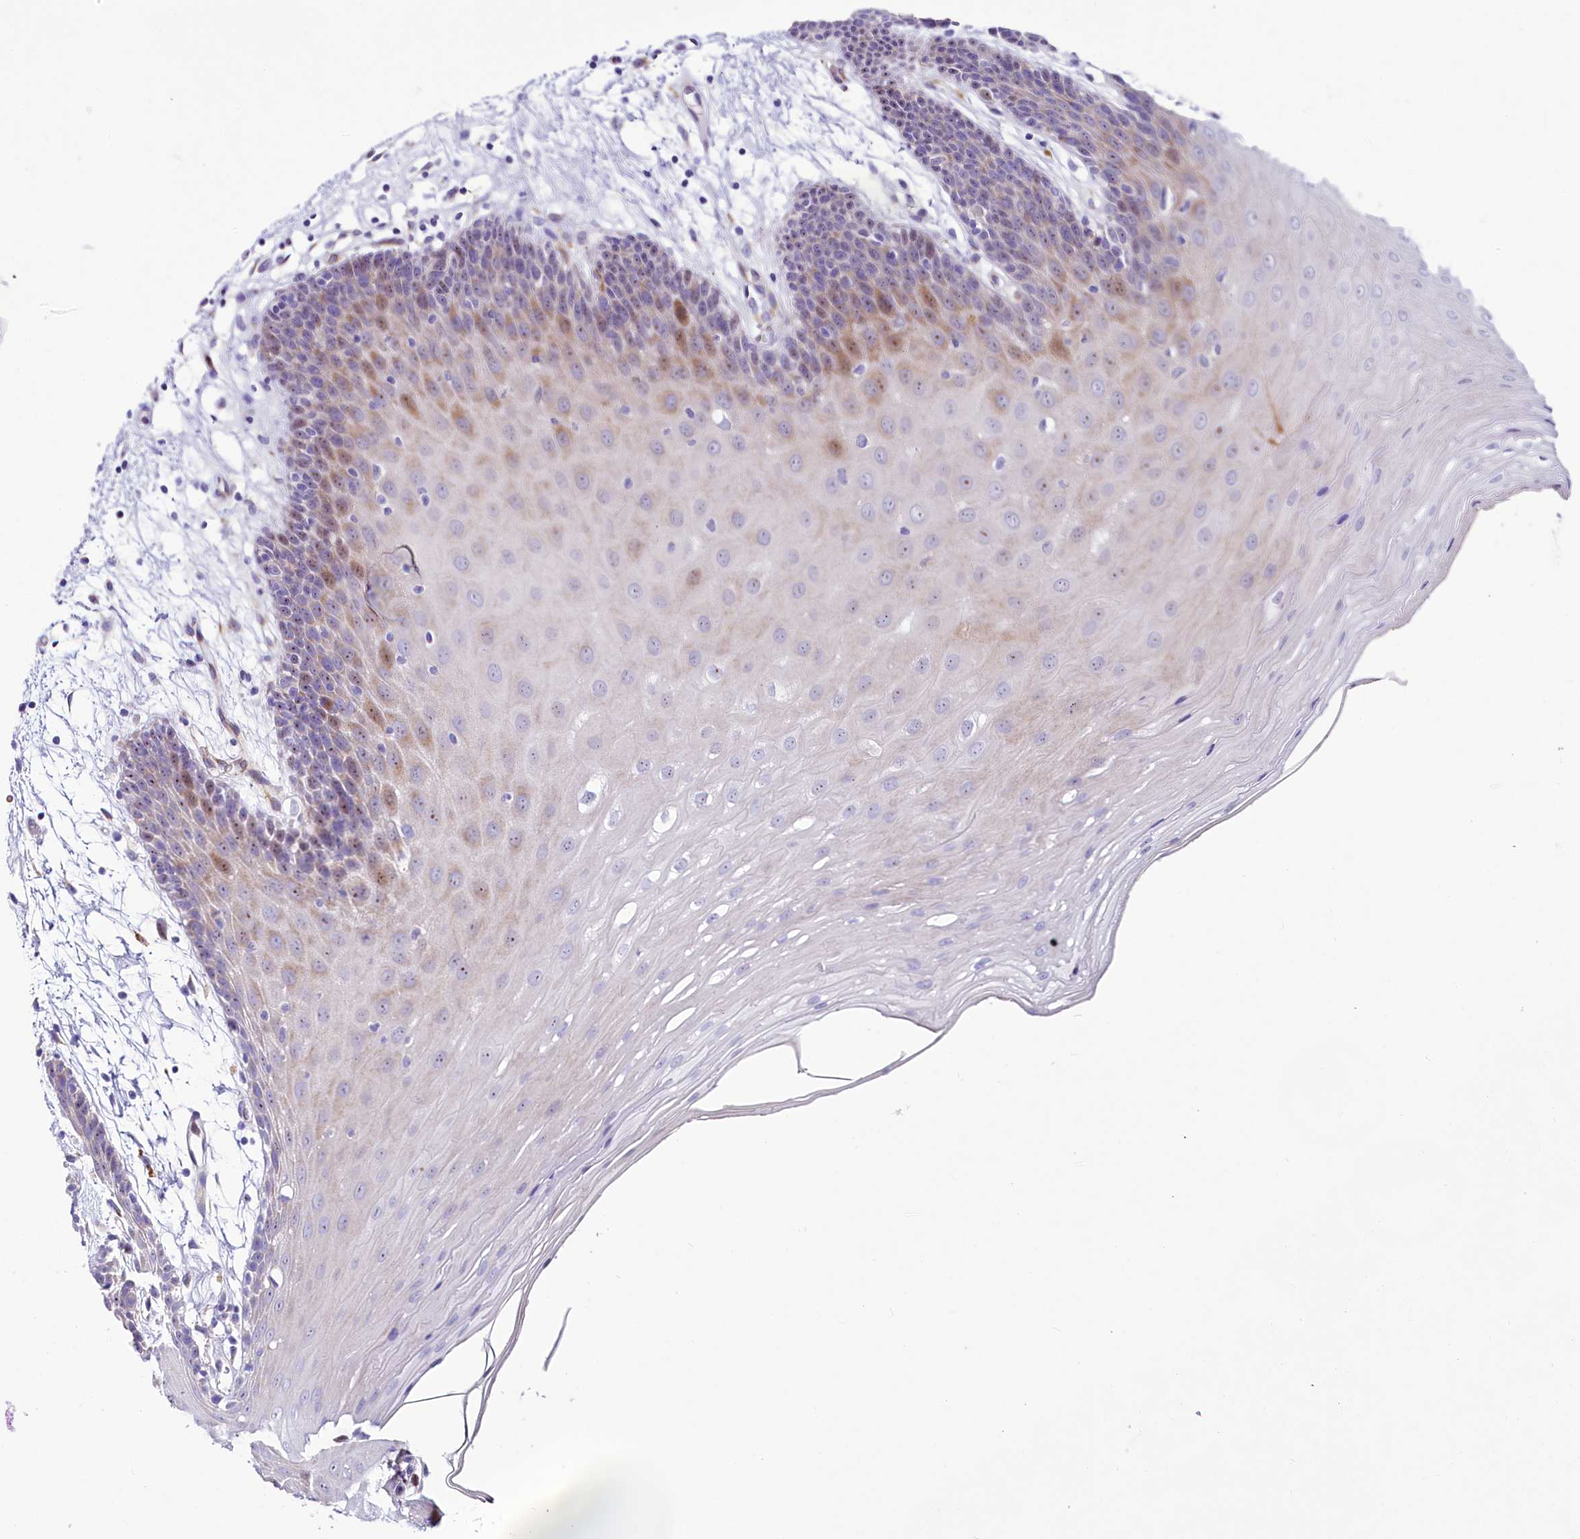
{"staining": {"intensity": "moderate", "quantity": "<25%", "location": "cytoplasmic/membranous,nuclear"}, "tissue": "oral mucosa", "cell_type": "Squamous epithelial cells", "image_type": "normal", "snomed": [{"axis": "morphology", "description": "Normal tissue, NOS"}, {"axis": "topography", "description": "Skeletal muscle"}, {"axis": "topography", "description": "Oral tissue"}, {"axis": "topography", "description": "Salivary gland"}, {"axis": "topography", "description": "Peripheral nerve tissue"}], "caption": "Moderate cytoplasmic/membranous,nuclear expression is identified in approximately <25% of squamous epithelial cells in benign oral mucosa.", "gene": "SH3TC2", "patient": {"sex": "male", "age": 54}}